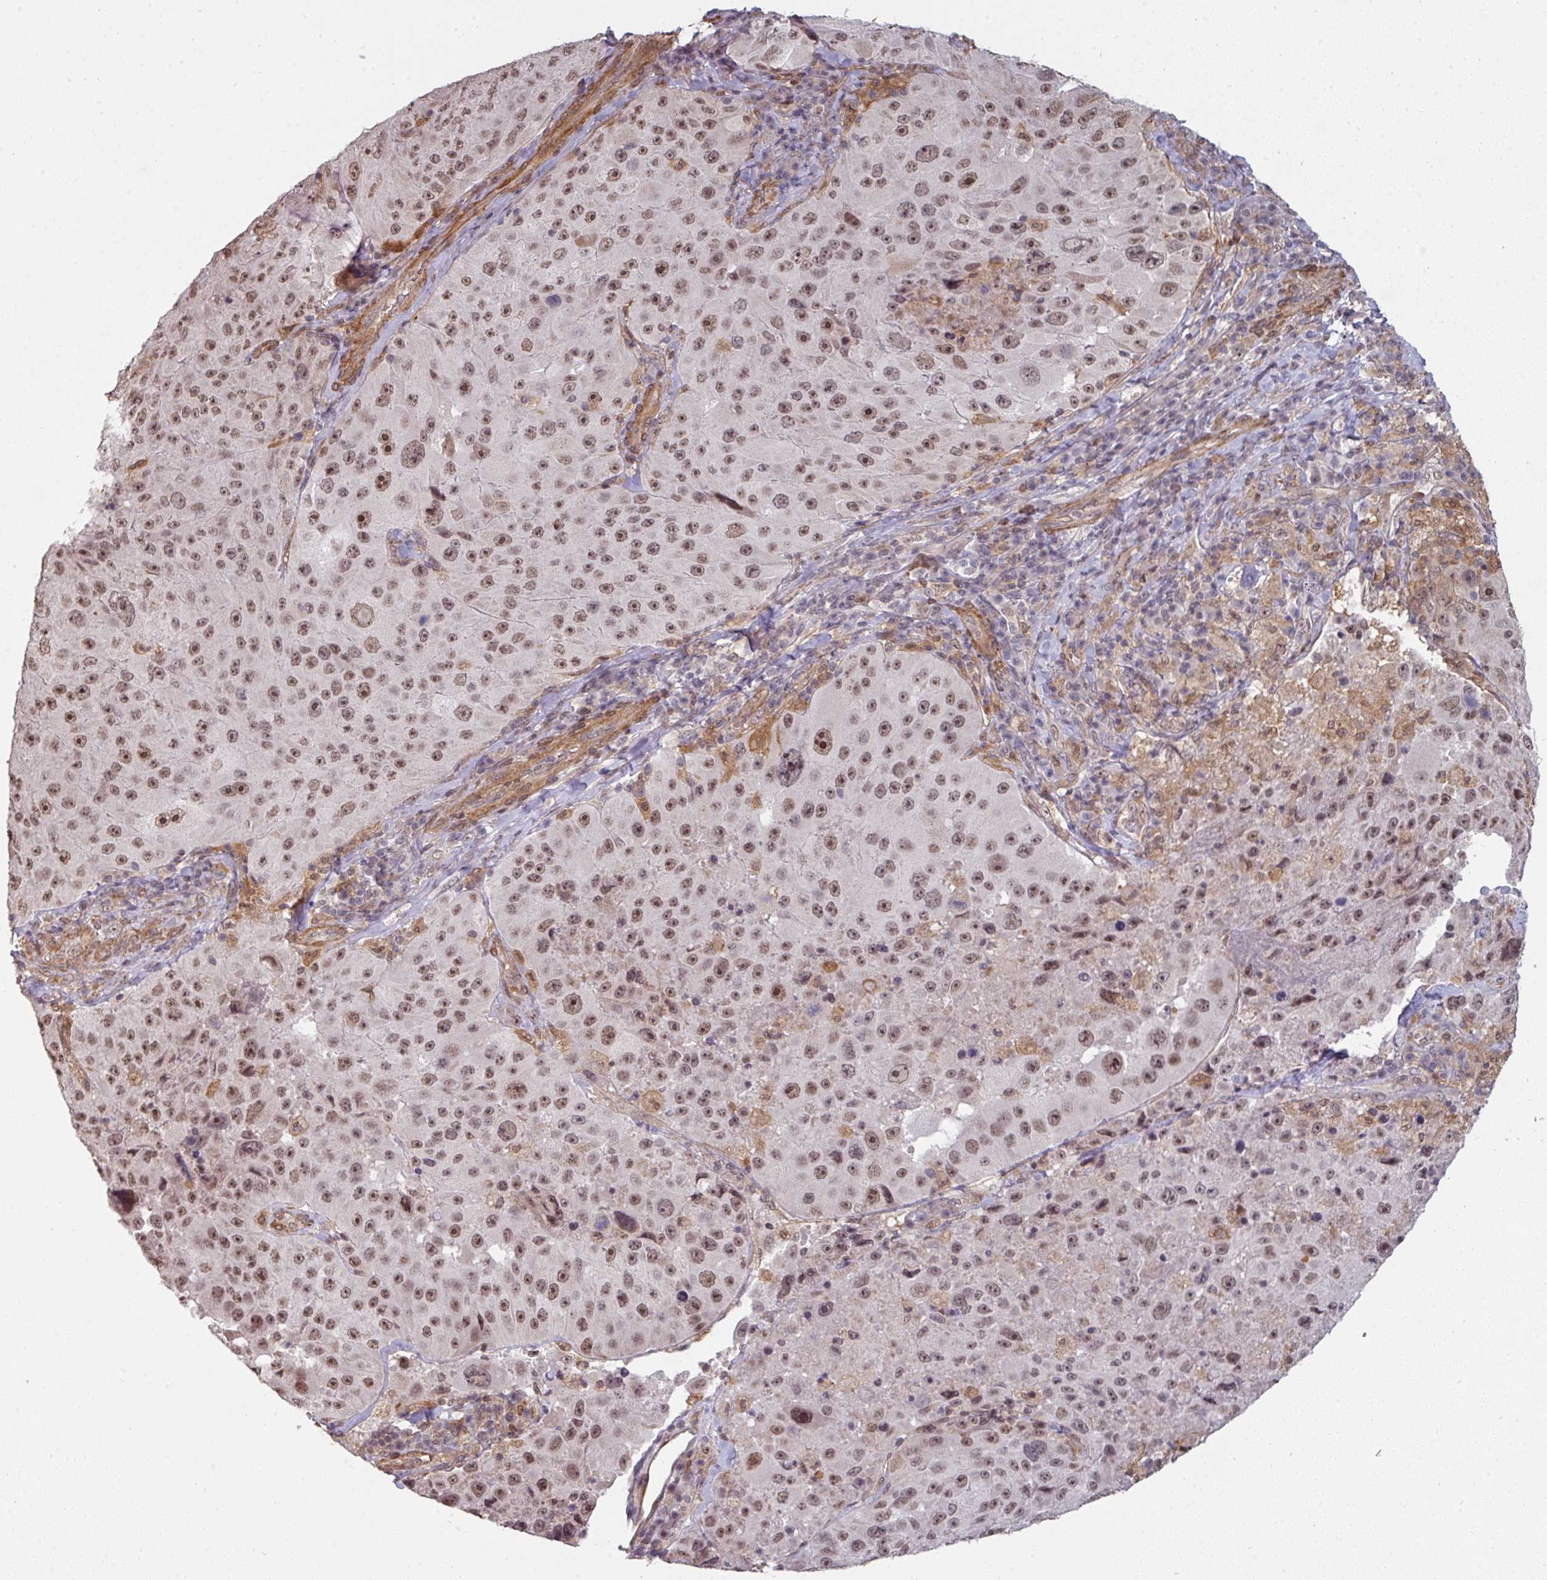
{"staining": {"intensity": "moderate", "quantity": ">75%", "location": "nuclear"}, "tissue": "melanoma", "cell_type": "Tumor cells", "image_type": "cancer", "snomed": [{"axis": "morphology", "description": "Malignant melanoma, Metastatic site"}, {"axis": "topography", "description": "Lymph node"}], "caption": "Tumor cells exhibit moderate nuclear expression in approximately >75% of cells in melanoma.", "gene": "GTF2H3", "patient": {"sex": "male", "age": 62}}